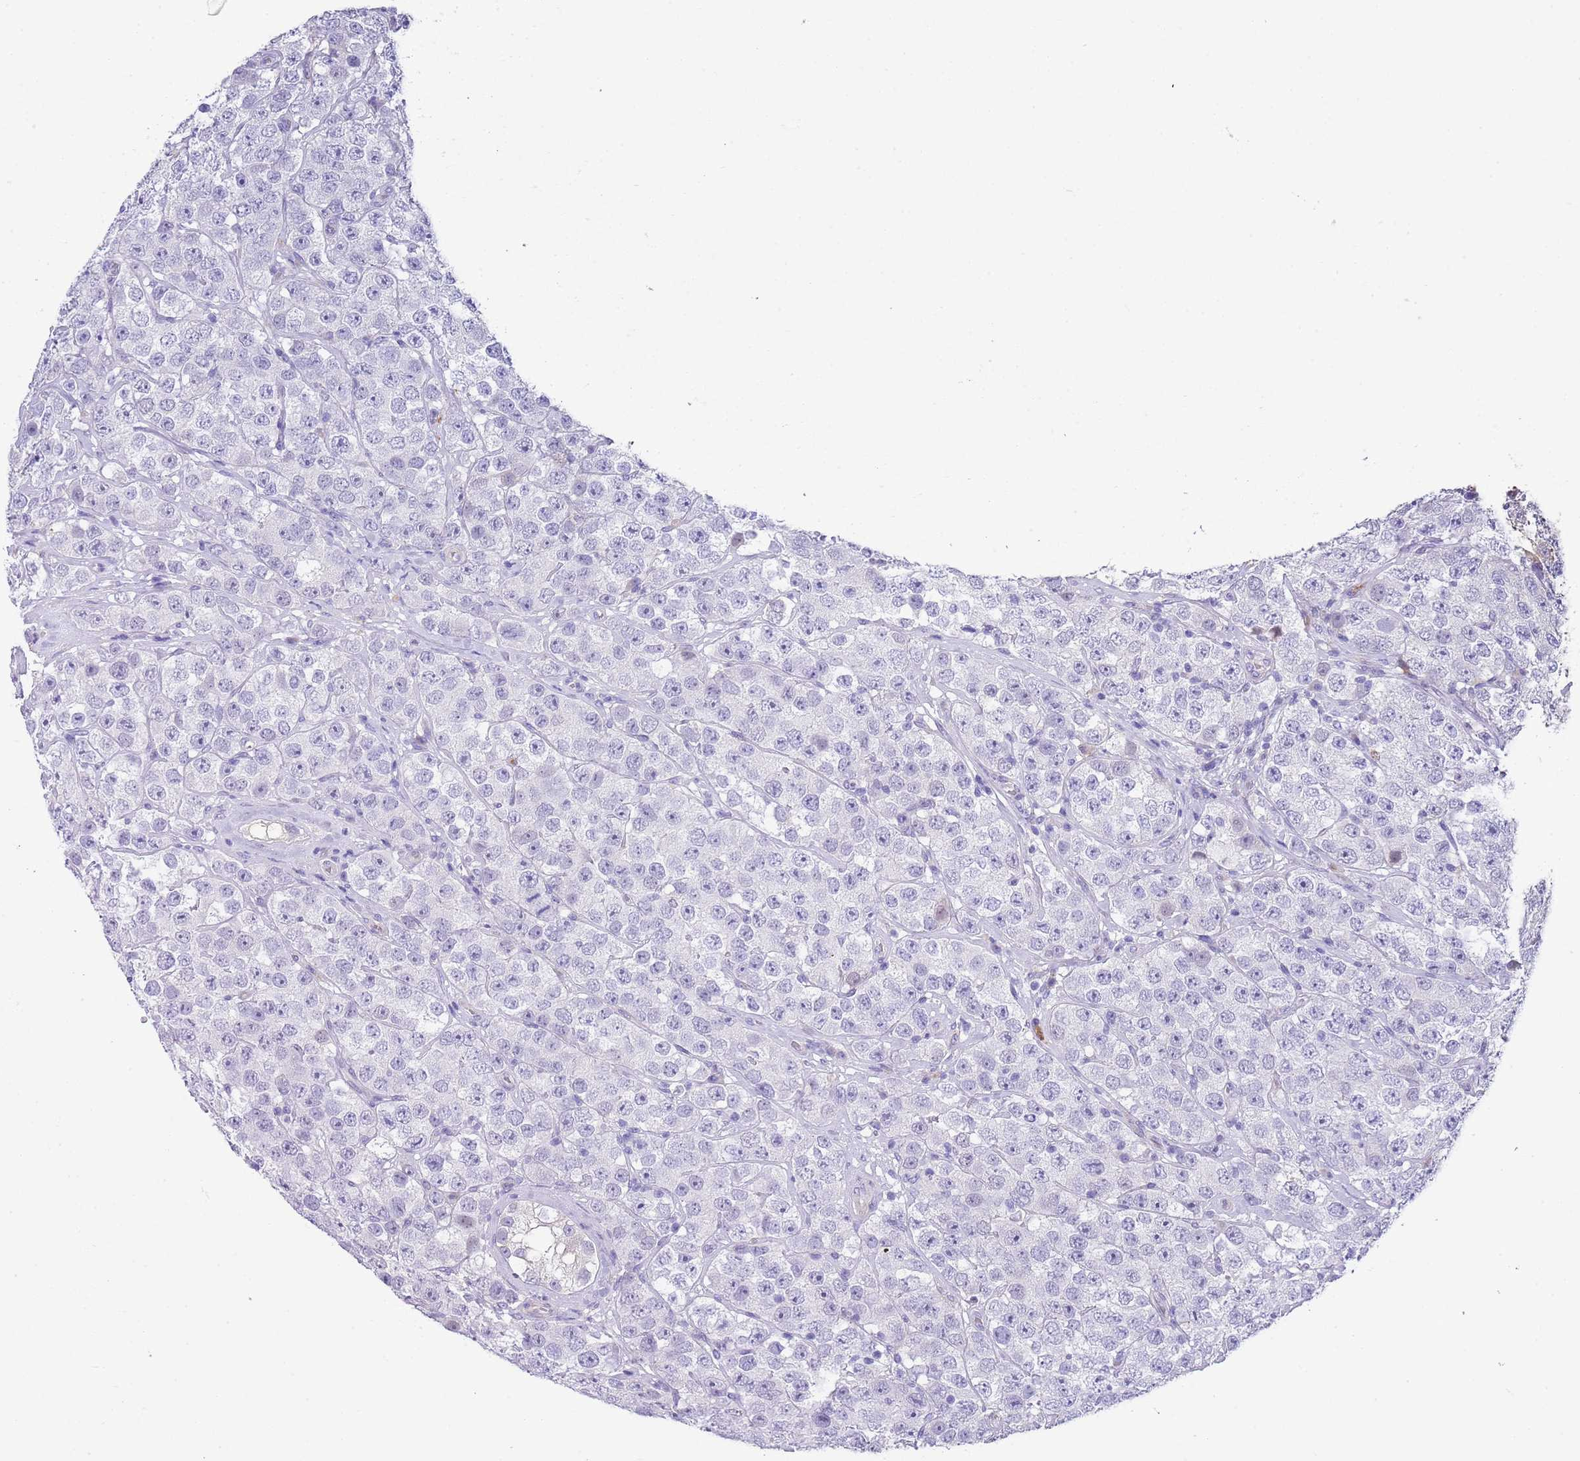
{"staining": {"intensity": "negative", "quantity": "none", "location": "none"}, "tissue": "testis cancer", "cell_type": "Tumor cells", "image_type": "cancer", "snomed": [{"axis": "morphology", "description": "Seminoma, NOS"}, {"axis": "topography", "description": "Testis"}], "caption": "Testis cancer (seminoma) was stained to show a protein in brown. There is no significant staining in tumor cells. (Immunohistochemistry (ihc), brightfield microscopy, high magnification).", "gene": "ABHD17C", "patient": {"sex": "male", "age": 28}}